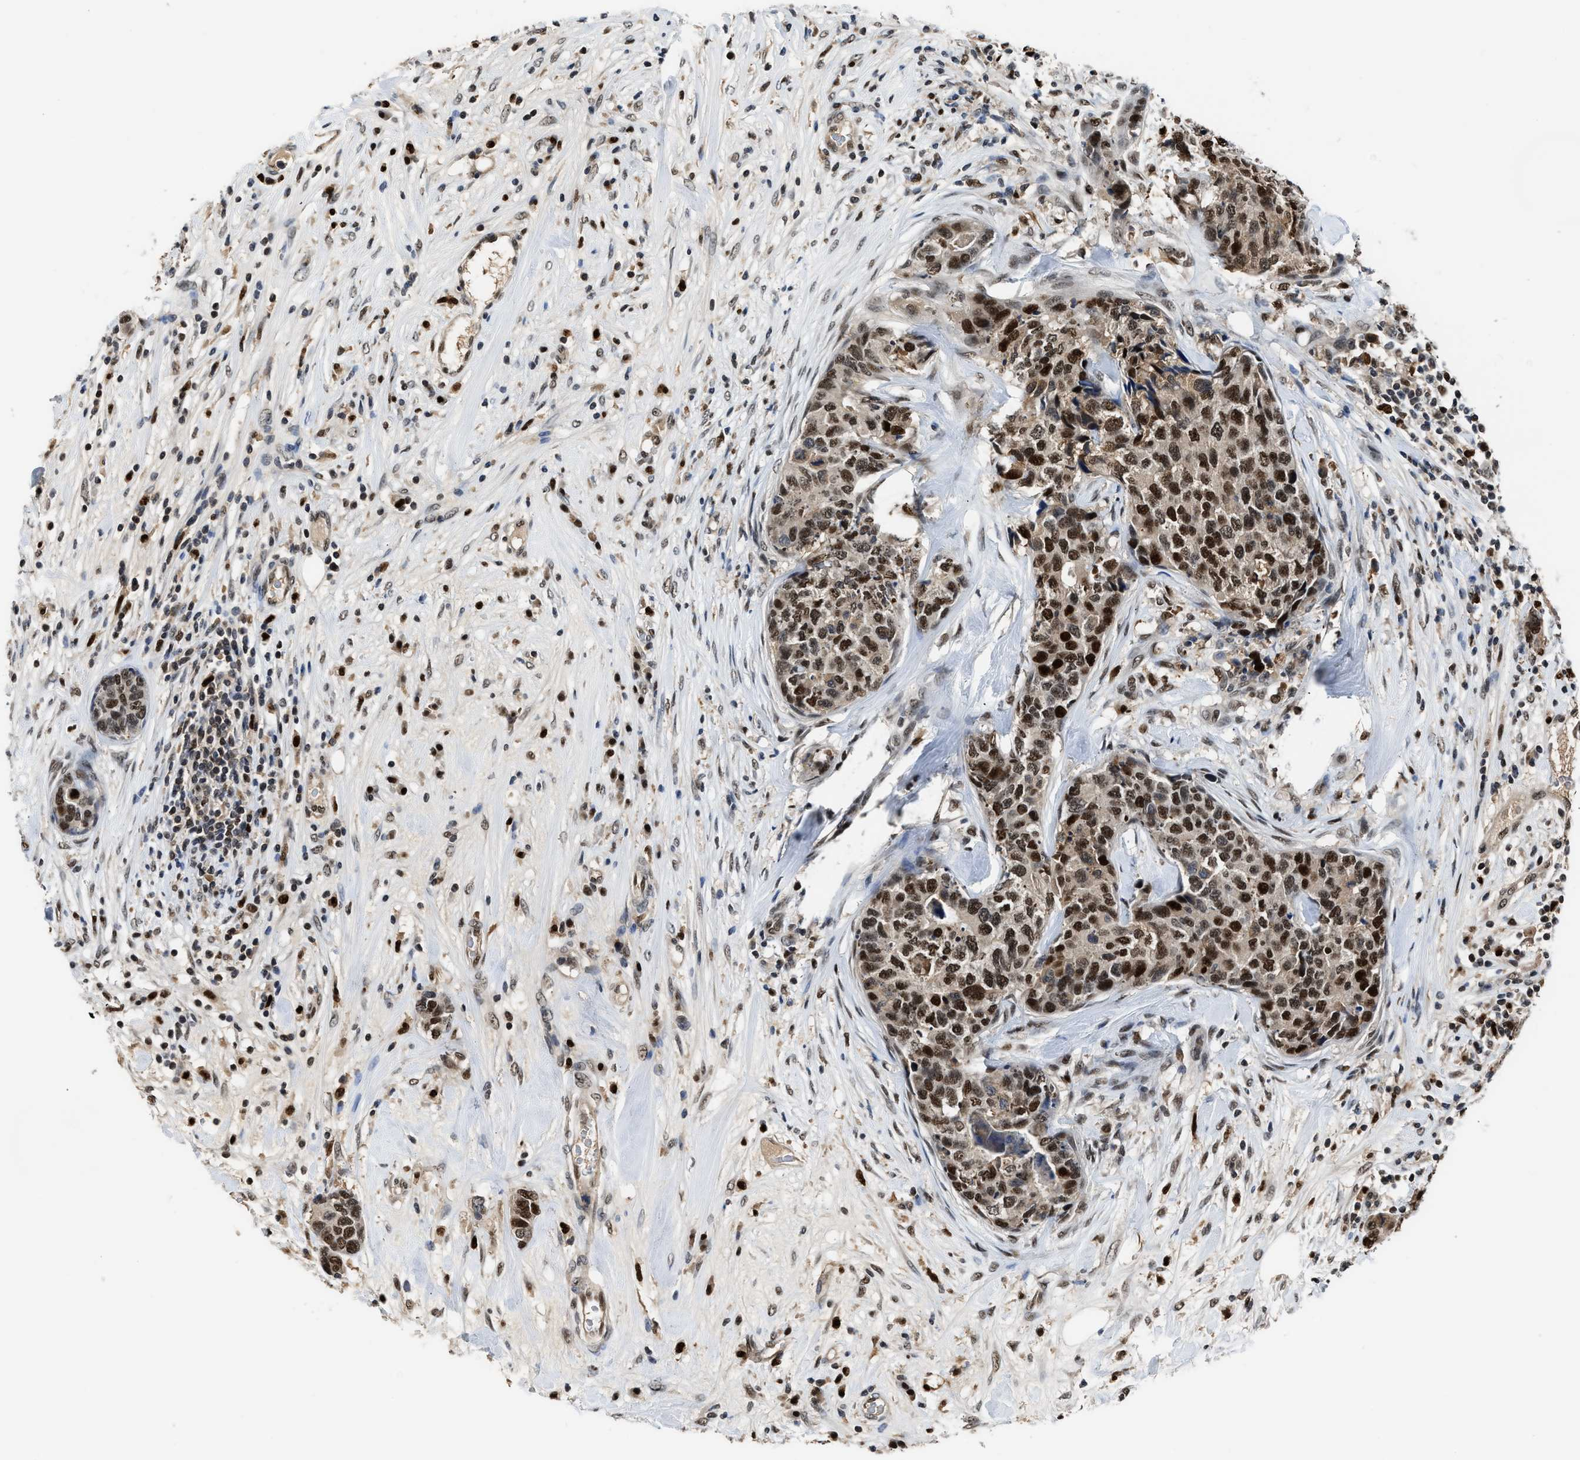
{"staining": {"intensity": "strong", "quantity": ">75%", "location": "cytoplasmic/membranous,nuclear"}, "tissue": "breast cancer", "cell_type": "Tumor cells", "image_type": "cancer", "snomed": [{"axis": "morphology", "description": "Lobular carcinoma"}, {"axis": "topography", "description": "Breast"}], "caption": "Immunohistochemistry staining of breast cancer, which shows high levels of strong cytoplasmic/membranous and nuclear positivity in about >75% of tumor cells indicating strong cytoplasmic/membranous and nuclear protein positivity. The staining was performed using DAB (brown) for protein detection and nuclei were counterstained in hematoxylin (blue).", "gene": "ALX1", "patient": {"sex": "female", "age": 59}}